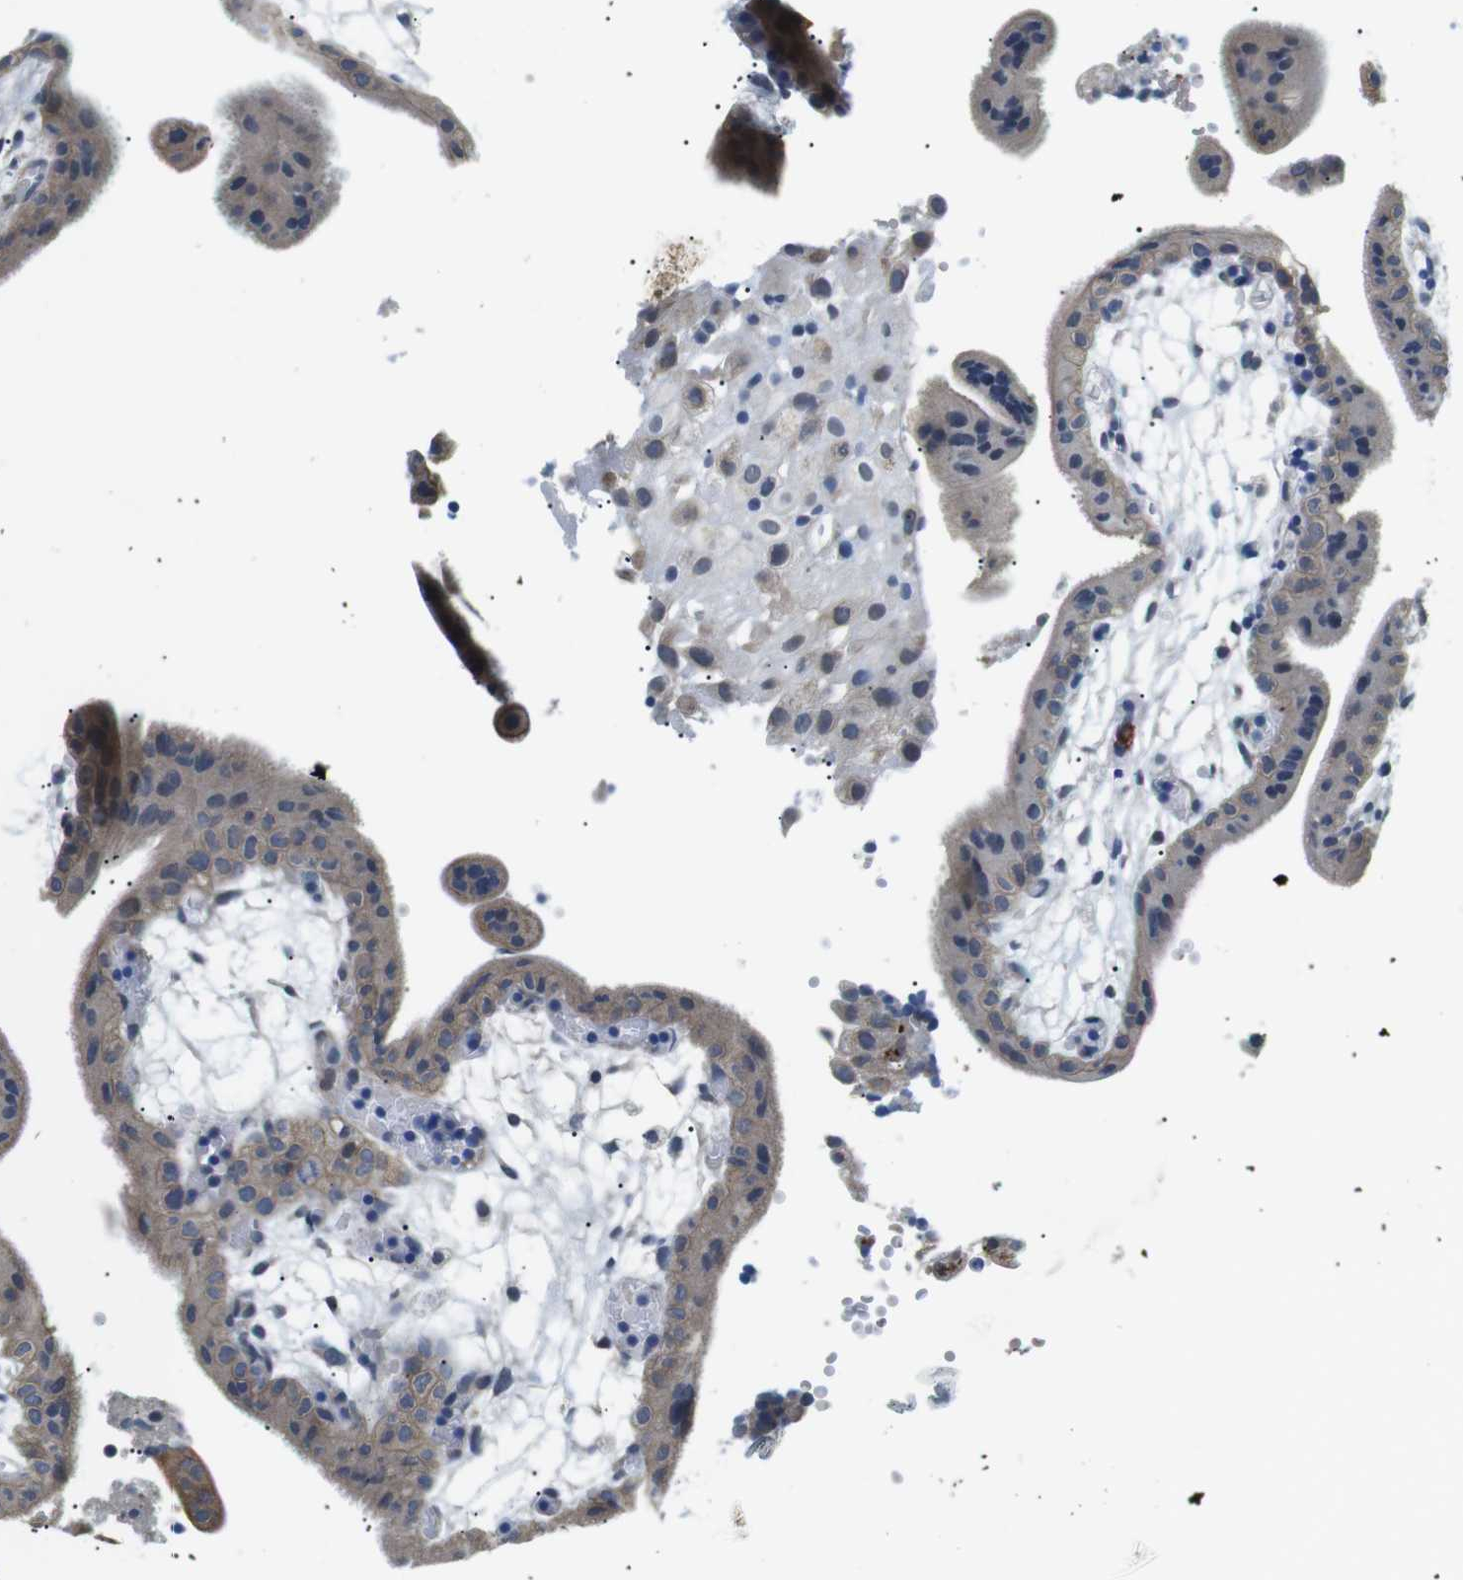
{"staining": {"intensity": "weak", "quantity": "<25%", "location": "cytoplasmic/membranous"}, "tissue": "placenta", "cell_type": "Decidual cells", "image_type": "normal", "snomed": [{"axis": "morphology", "description": "Normal tissue, NOS"}, {"axis": "topography", "description": "Placenta"}], "caption": "Immunohistochemistry (IHC) photomicrograph of normal placenta: placenta stained with DAB reveals no significant protein expression in decidual cells.", "gene": "WSCD1", "patient": {"sex": "female", "age": 18}}